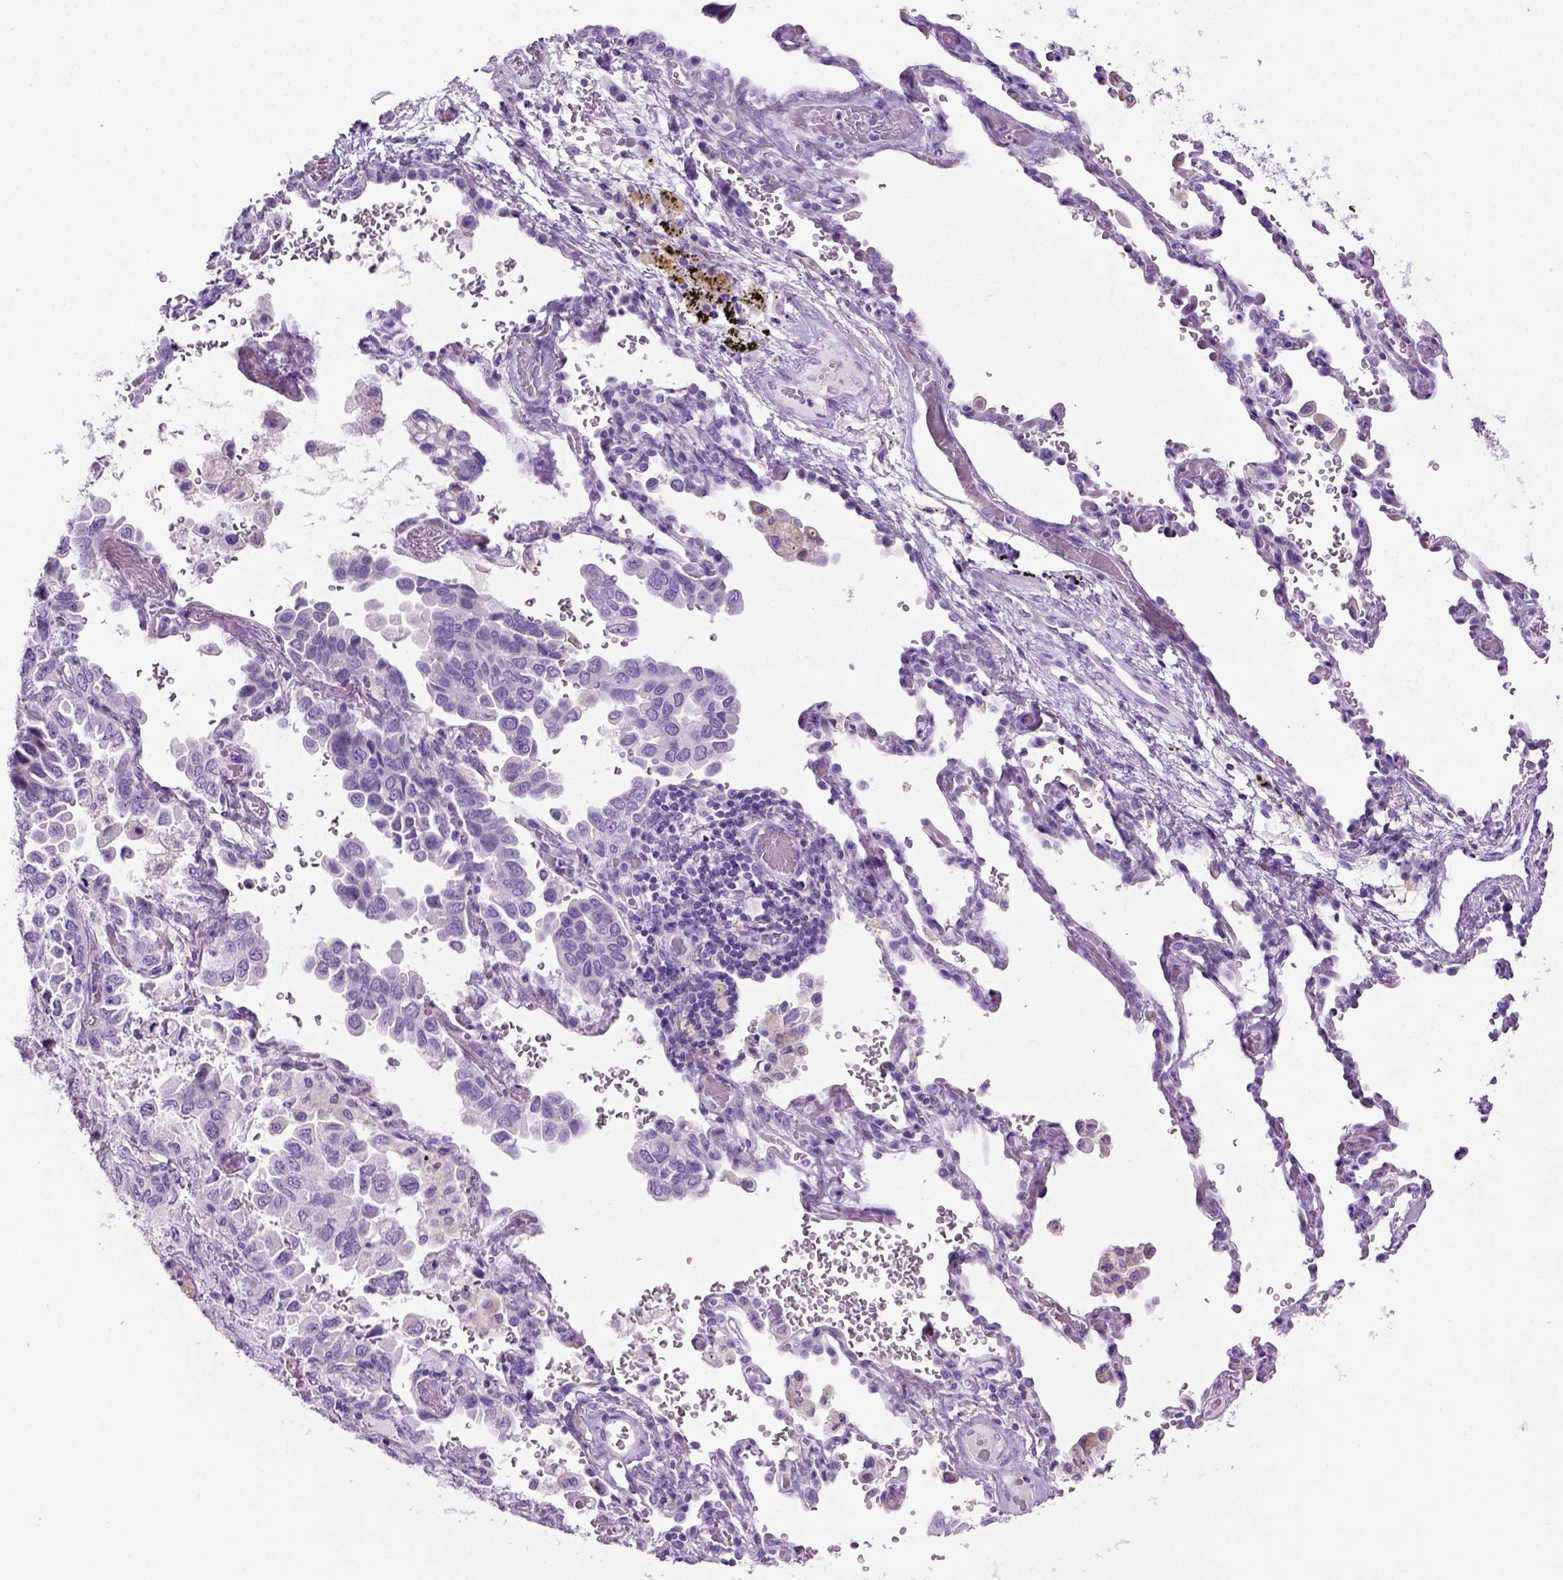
{"staining": {"intensity": "negative", "quantity": "none", "location": "none"}, "tissue": "lung cancer", "cell_type": "Tumor cells", "image_type": "cancer", "snomed": [{"axis": "morphology", "description": "Aneuploidy"}, {"axis": "morphology", "description": "Adenocarcinoma, NOS"}, {"axis": "morphology", "description": "Adenocarcinoma, metastatic, NOS"}, {"axis": "topography", "description": "Lymph node"}, {"axis": "topography", "description": "Lung"}], "caption": "Tumor cells are negative for protein expression in human lung cancer (metastatic adenocarcinoma). The staining was performed using DAB to visualize the protein expression in brown, while the nuclei were stained in blue with hematoxylin (Magnification: 20x).", "gene": "GABRB2", "patient": {"sex": "female", "age": 48}}